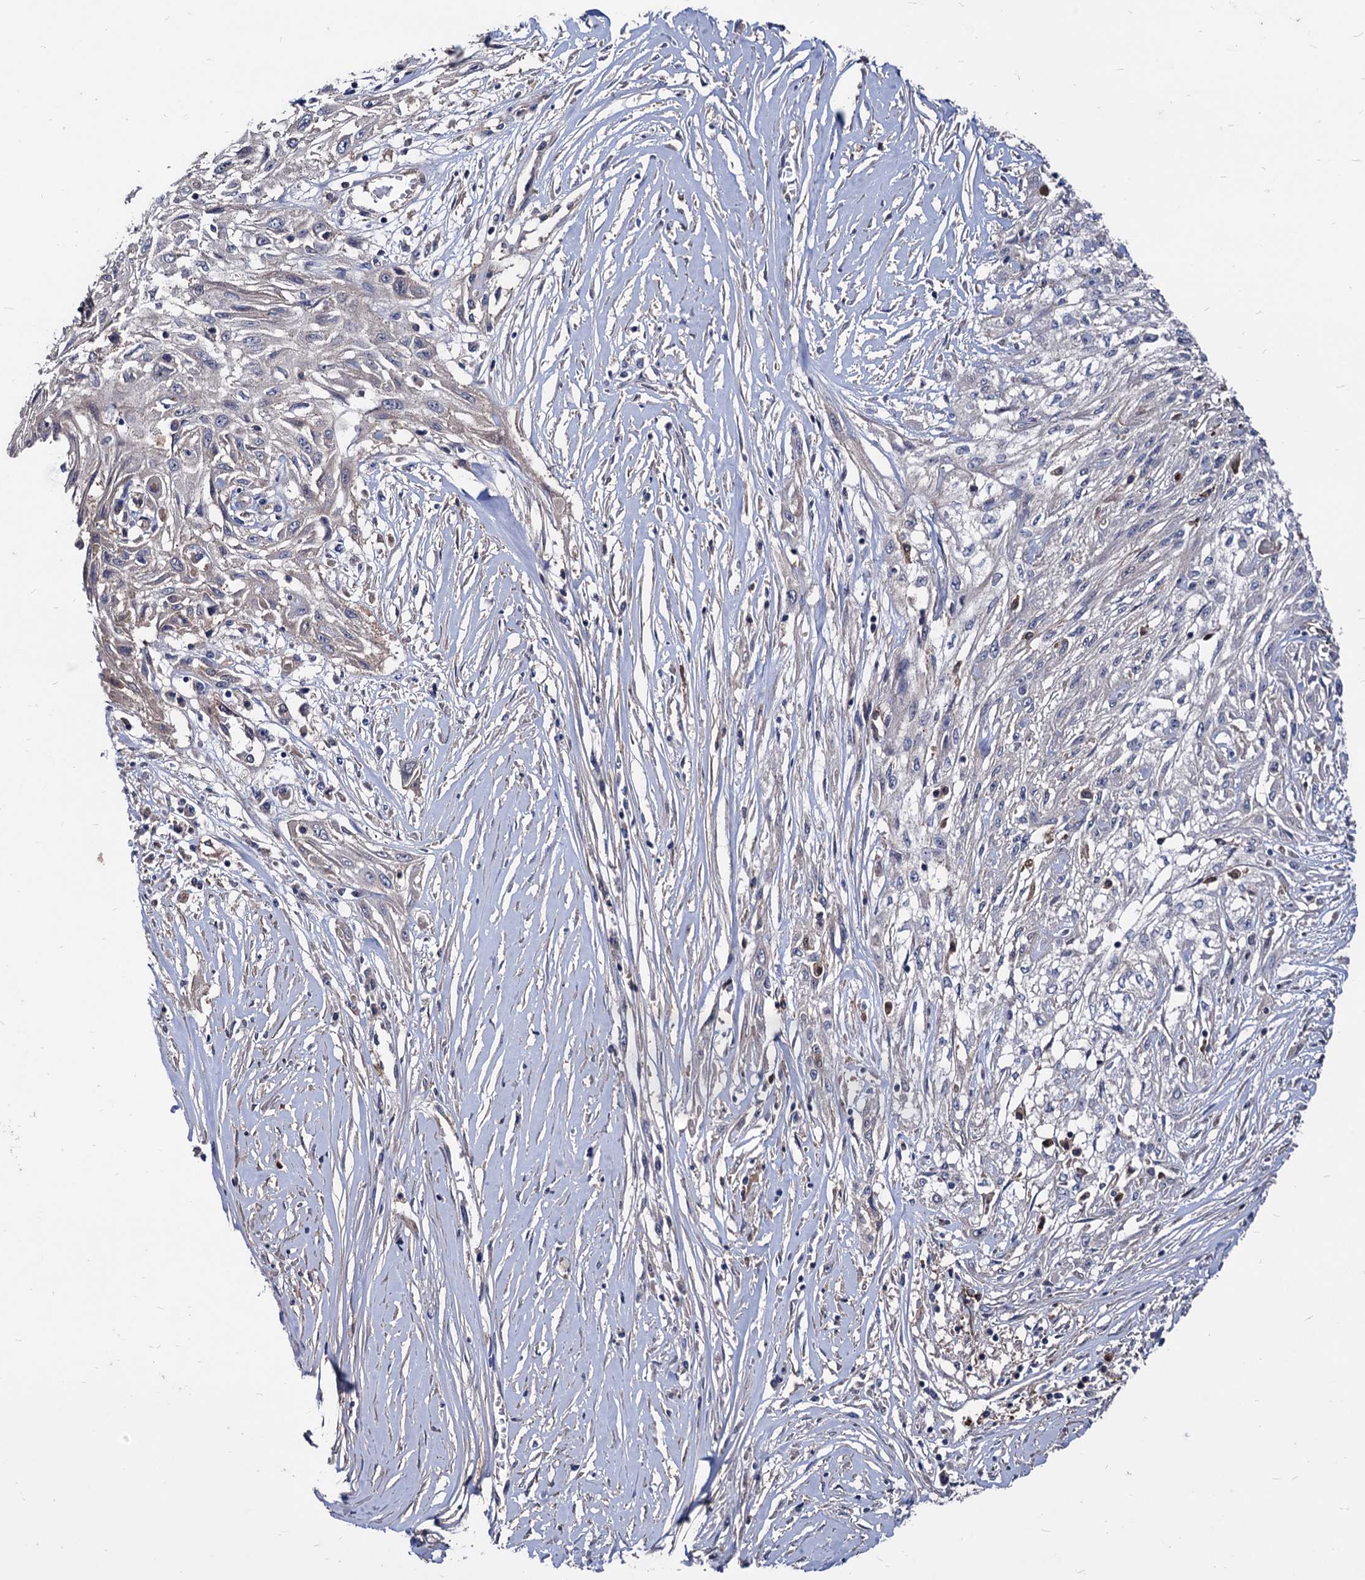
{"staining": {"intensity": "negative", "quantity": "none", "location": "none"}, "tissue": "skin cancer", "cell_type": "Tumor cells", "image_type": "cancer", "snomed": [{"axis": "morphology", "description": "Squamous cell carcinoma, NOS"}, {"axis": "morphology", "description": "Squamous cell carcinoma, metastatic, NOS"}, {"axis": "topography", "description": "Skin"}, {"axis": "topography", "description": "Lymph node"}], "caption": "Skin squamous cell carcinoma was stained to show a protein in brown. There is no significant staining in tumor cells.", "gene": "CPPED1", "patient": {"sex": "male", "age": 75}}